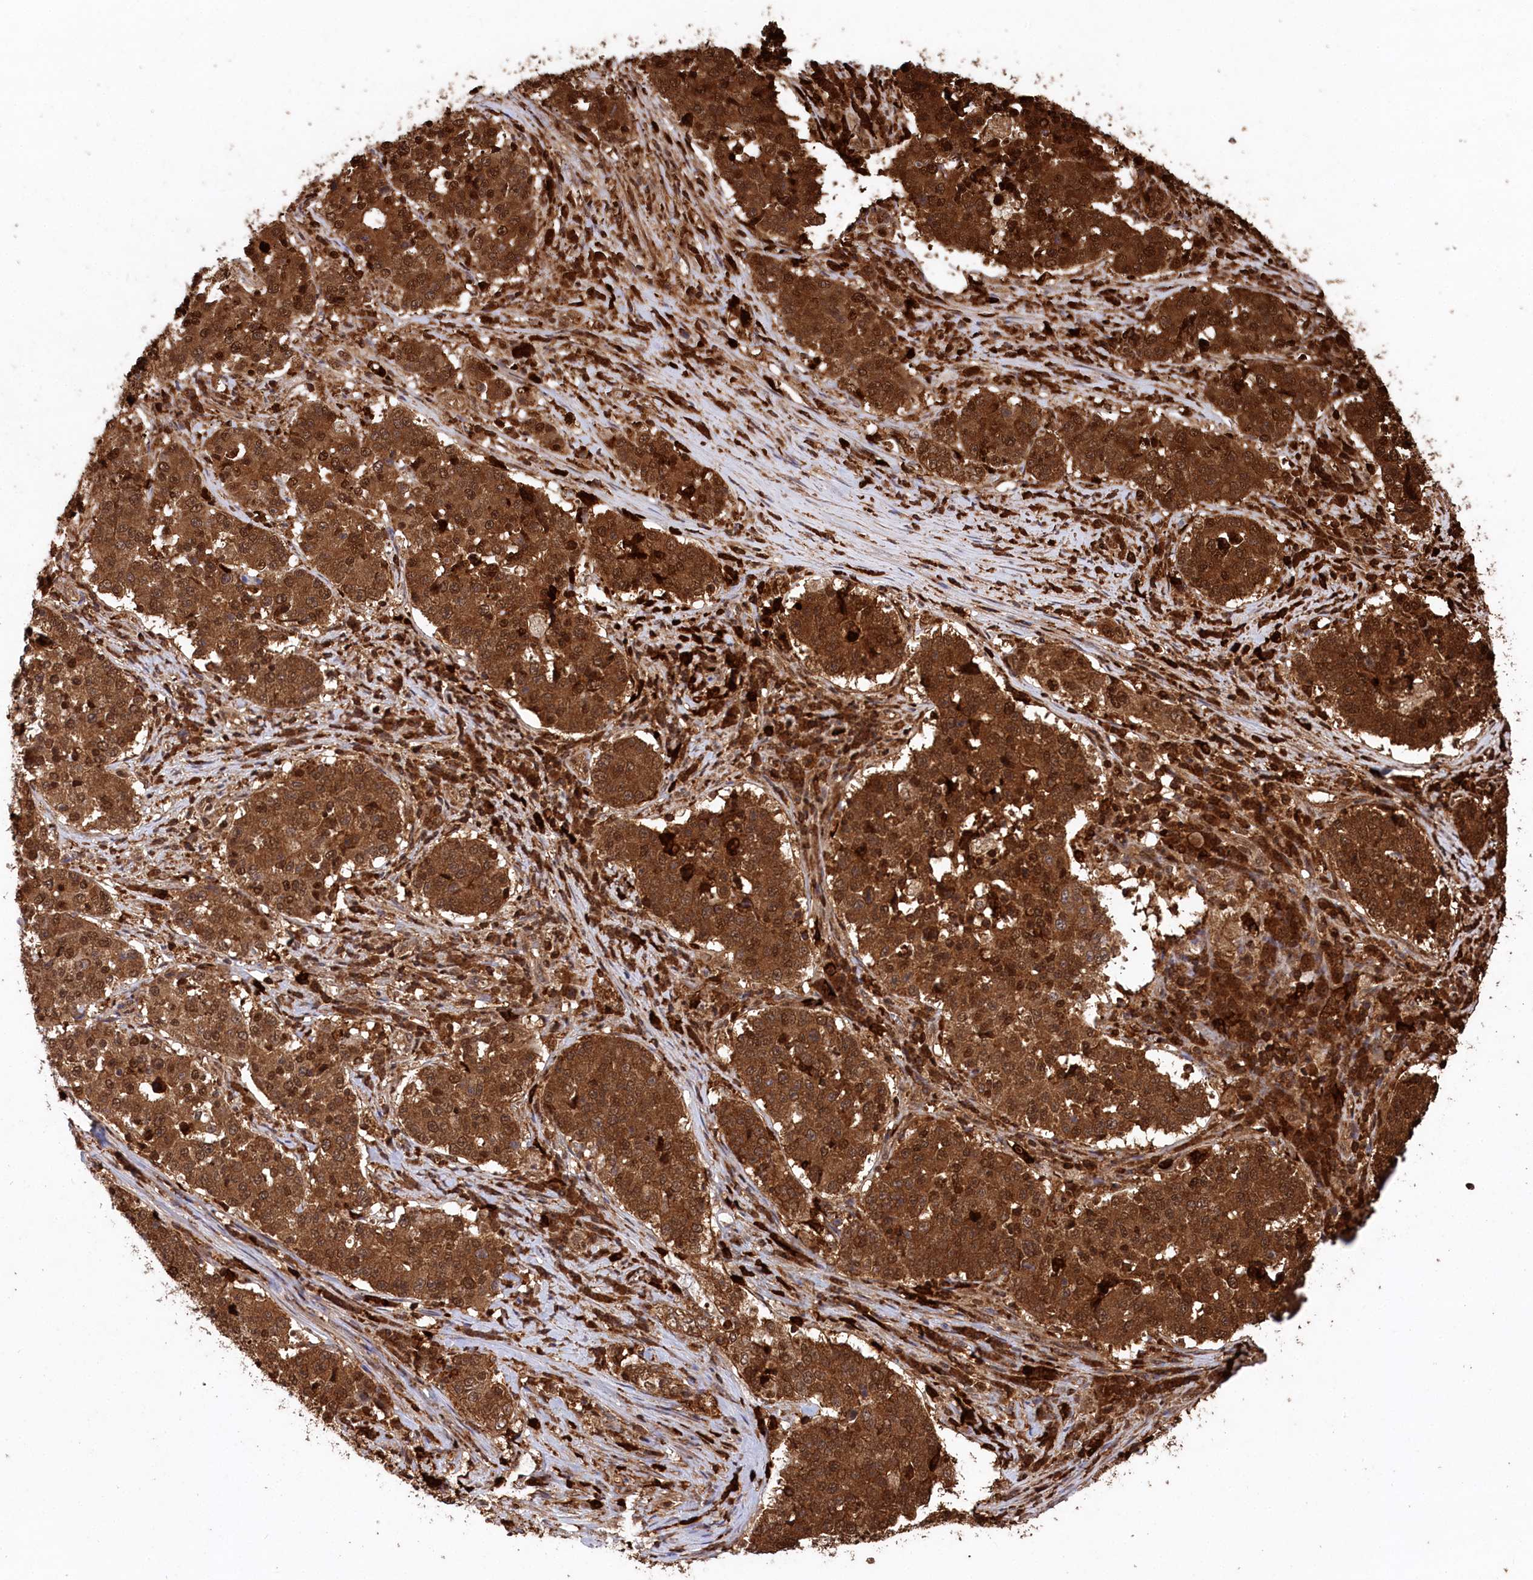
{"staining": {"intensity": "strong", "quantity": ">75%", "location": "cytoplasmic/membranous,nuclear"}, "tissue": "stomach cancer", "cell_type": "Tumor cells", "image_type": "cancer", "snomed": [{"axis": "morphology", "description": "Adenocarcinoma, NOS"}, {"axis": "topography", "description": "Stomach"}], "caption": "IHC of human adenocarcinoma (stomach) displays high levels of strong cytoplasmic/membranous and nuclear expression in about >75% of tumor cells. (DAB (3,3'-diaminobenzidine) IHC, brown staining for protein, blue staining for nuclei).", "gene": "LSG1", "patient": {"sex": "male", "age": 59}}